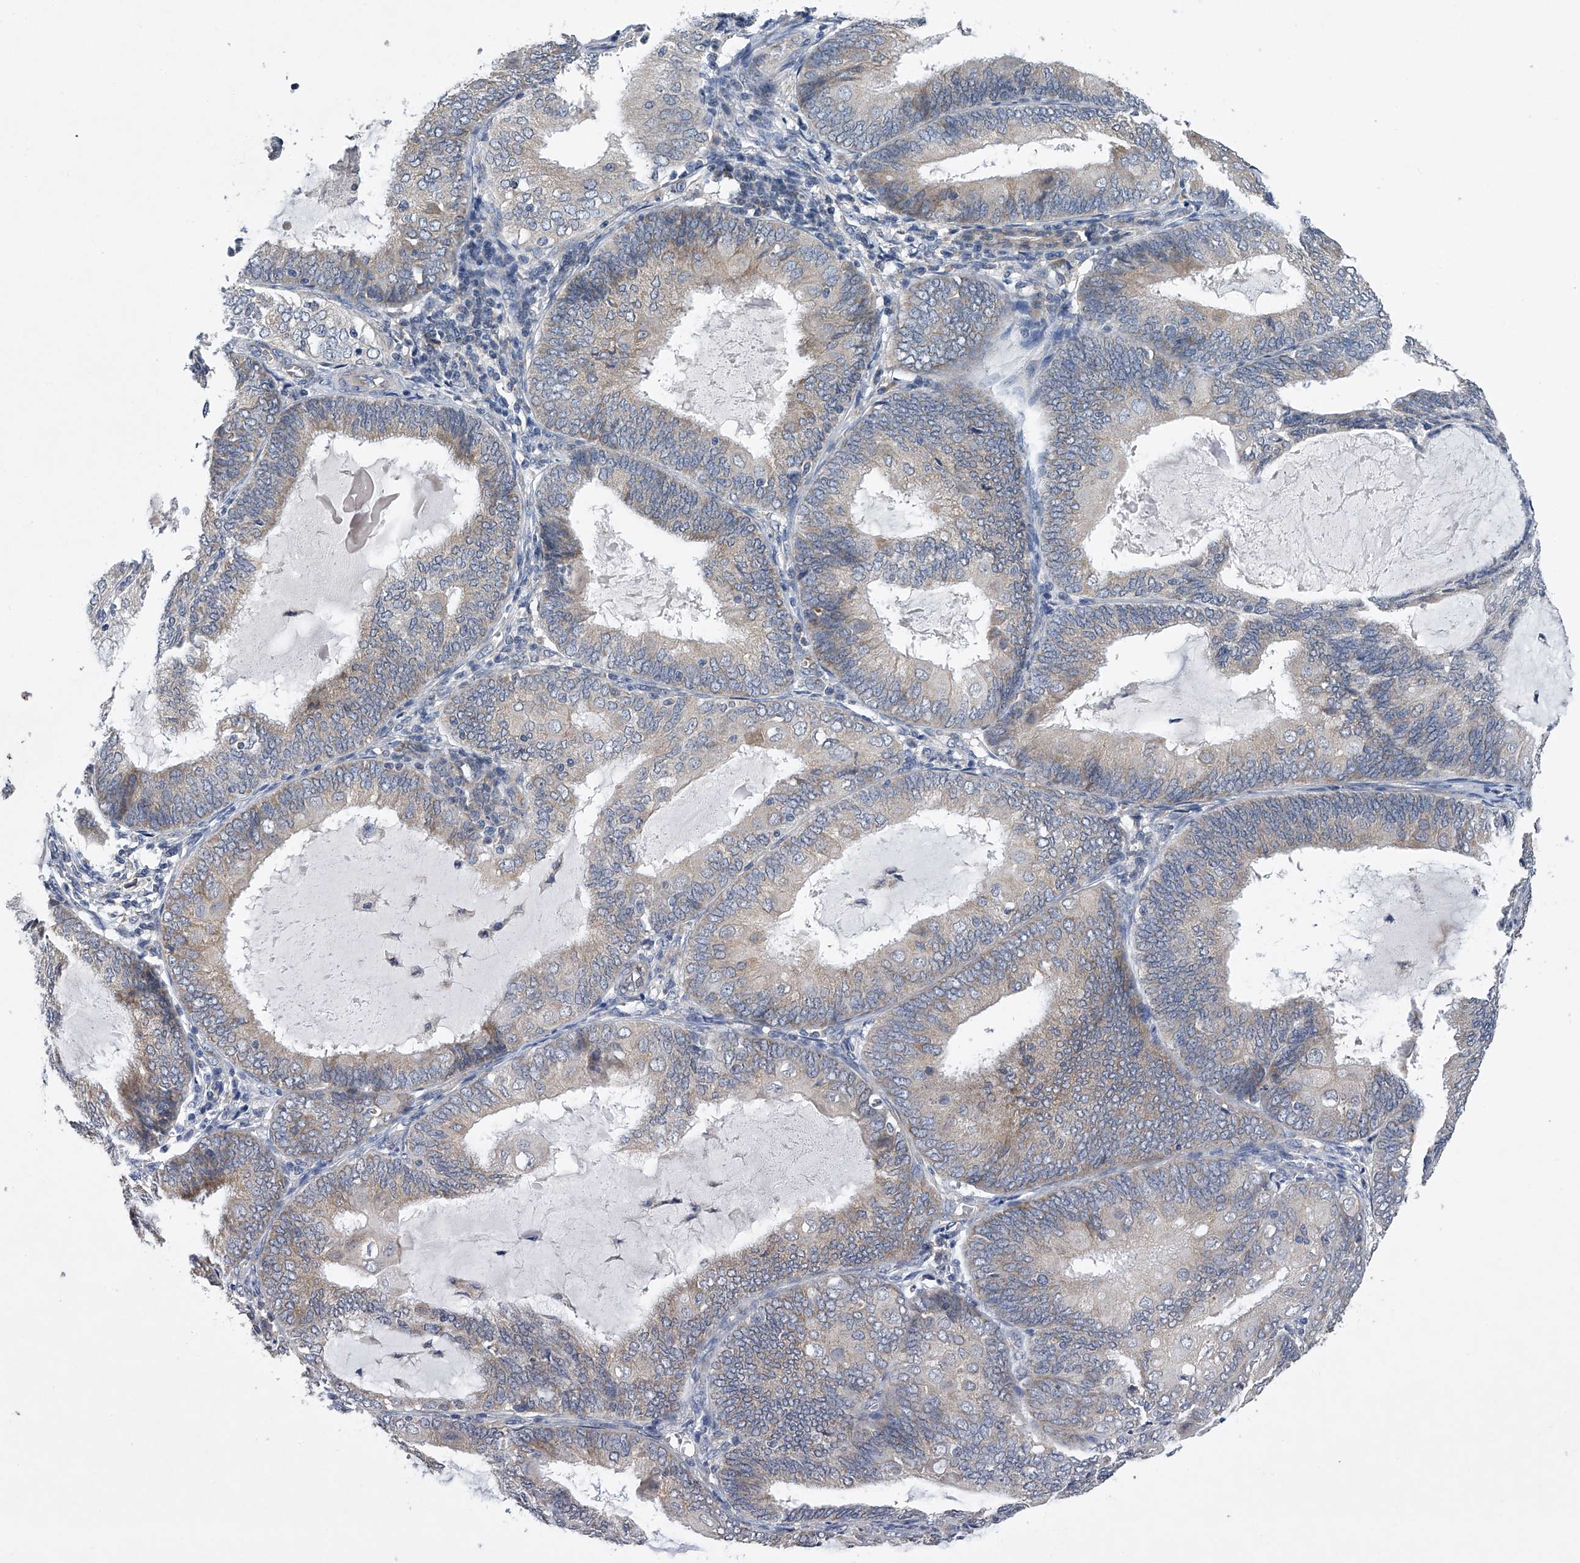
{"staining": {"intensity": "weak", "quantity": "<25%", "location": "cytoplasmic/membranous"}, "tissue": "endometrial cancer", "cell_type": "Tumor cells", "image_type": "cancer", "snomed": [{"axis": "morphology", "description": "Adenocarcinoma, NOS"}, {"axis": "topography", "description": "Endometrium"}], "caption": "Histopathology image shows no significant protein positivity in tumor cells of adenocarcinoma (endometrial). (IHC, brightfield microscopy, high magnification).", "gene": "RNF5", "patient": {"sex": "female", "age": 81}}